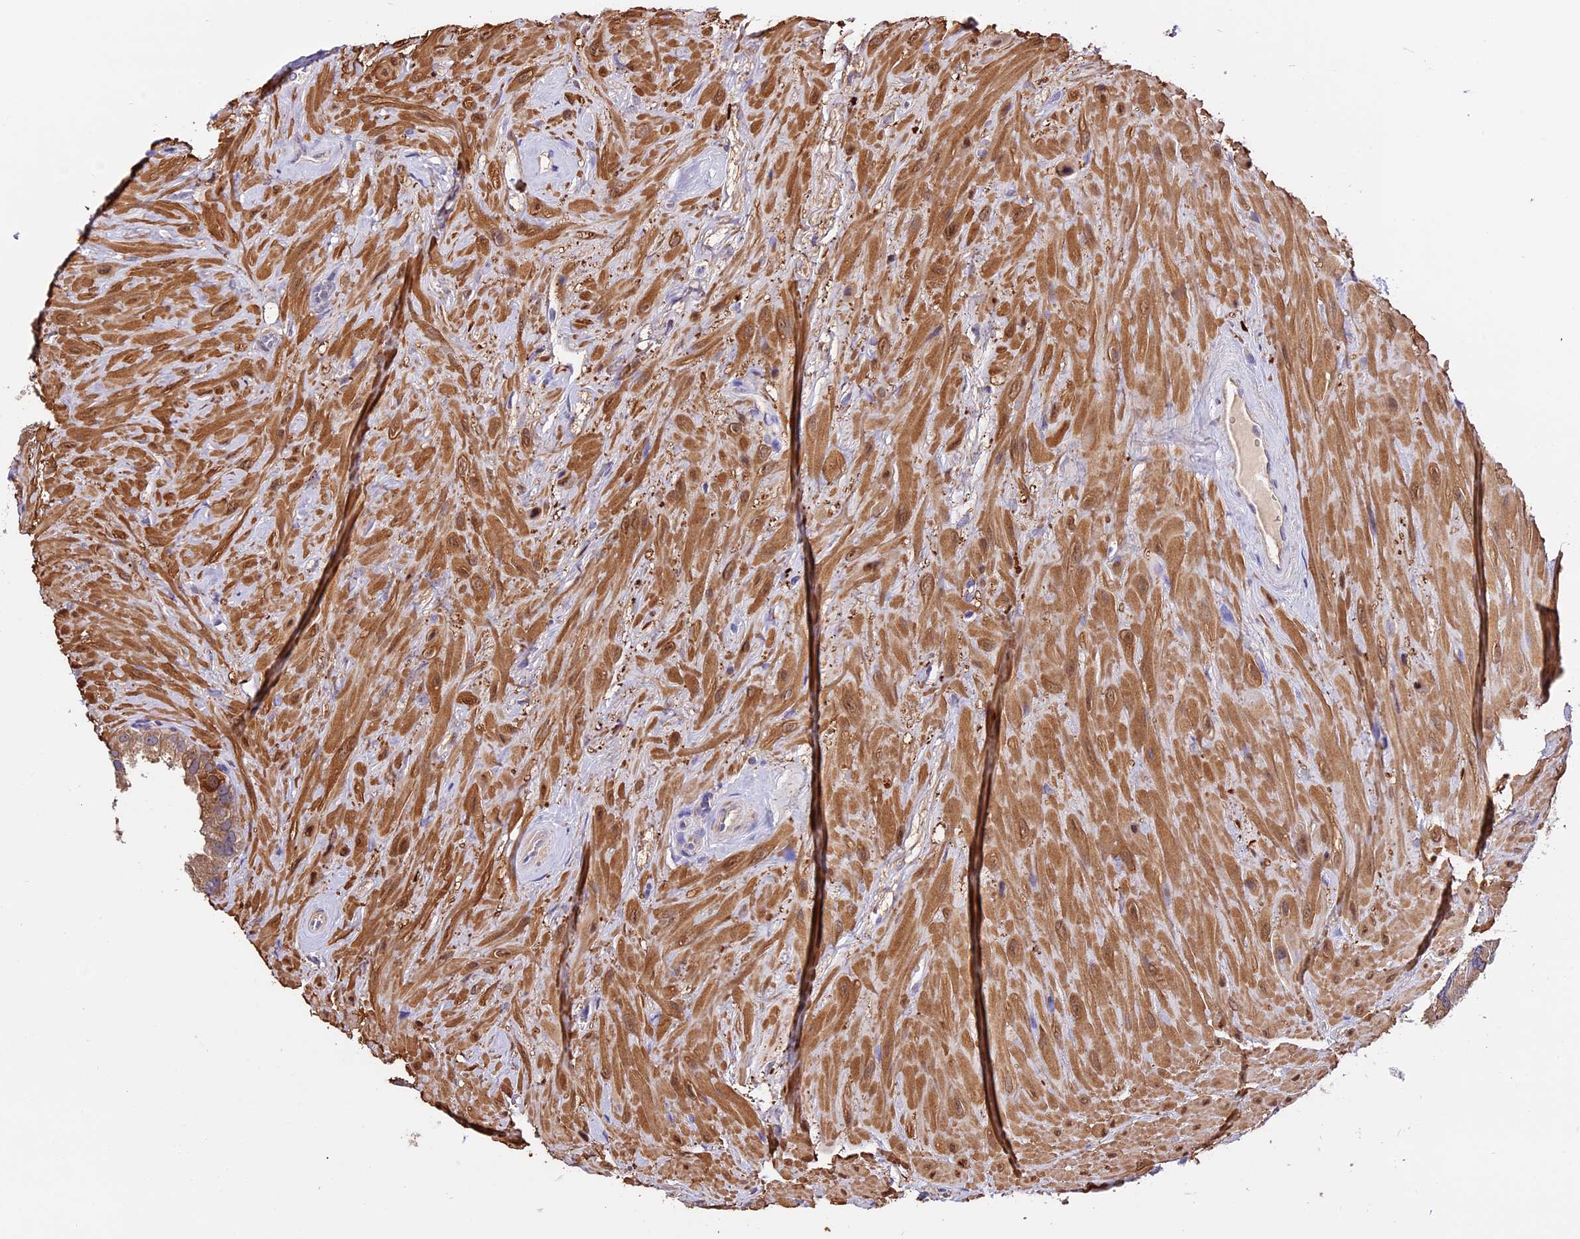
{"staining": {"intensity": "moderate", "quantity": ">75%", "location": "cytoplasmic/membranous"}, "tissue": "seminal vesicle", "cell_type": "Glandular cells", "image_type": "normal", "snomed": [{"axis": "morphology", "description": "Normal tissue, NOS"}, {"axis": "topography", "description": "Seminal veicle"}, {"axis": "topography", "description": "Peripheral nerve tissue"}], "caption": "This image exhibits IHC staining of unremarkable human seminal vesicle, with medium moderate cytoplasmic/membranous positivity in about >75% of glandular cells.", "gene": "MAP3K7CL", "patient": {"sex": "male", "age": 67}}